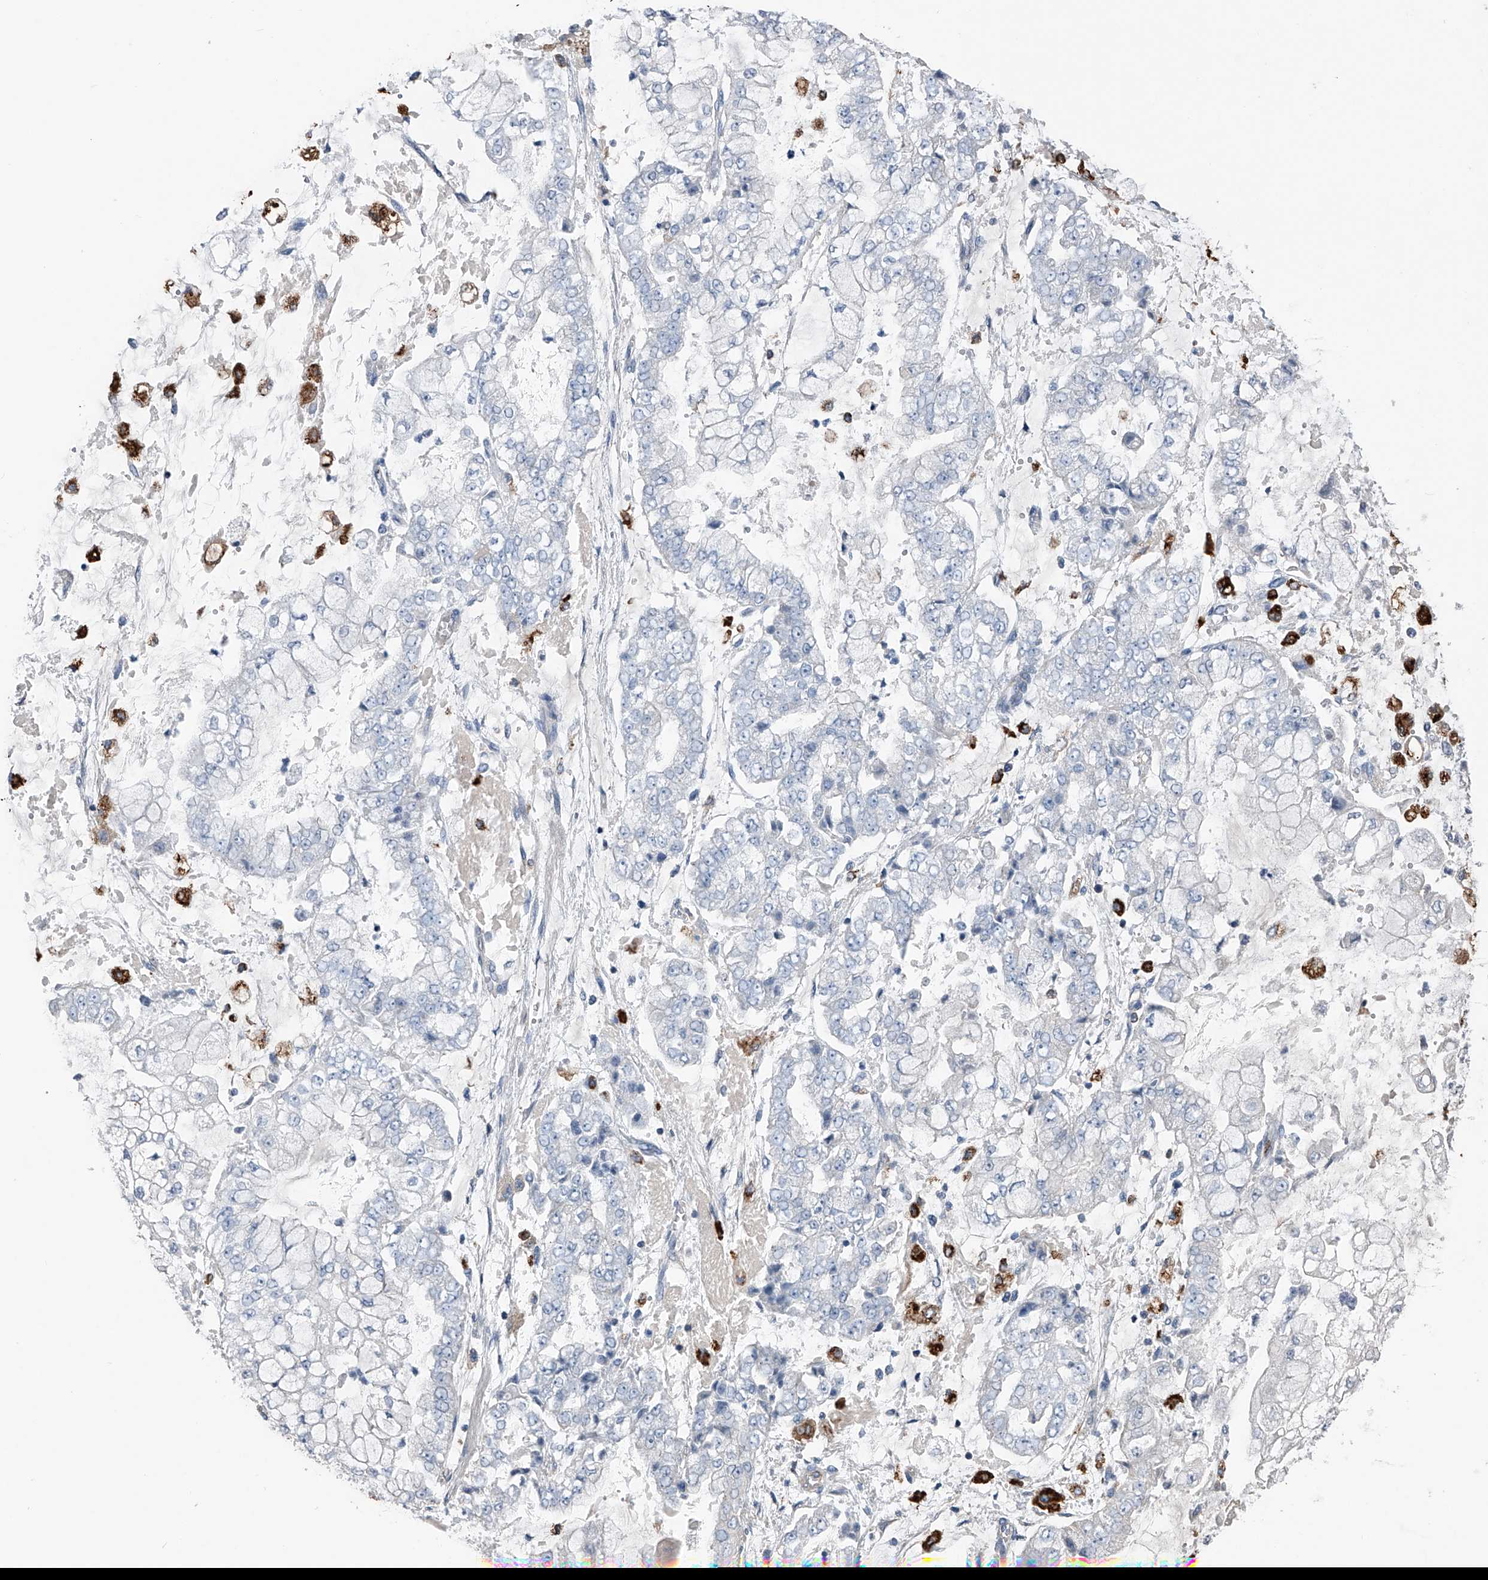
{"staining": {"intensity": "negative", "quantity": "none", "location": "none"}, "tissue": "stomach cancer", "cell_type": "Tumor cells", "image_type": "cancer", "snomed": [{"axis": "morphology", "description": "Adenocarcinoma, NOS"}, {"axis": "topography", "description": "Stomach"}], "caption": "Immunohistochemistry histopathology image of stomach cancer stained for a protein (brown), which demonstrates no positivity in tumor cells. (Stains: DAB immunohistochemistry (IHC) with hematoxylin counter stain, Microscopy: brightfield microscopy at high magnification).", "gene": "ZNF772", "patient": {"sex": "male", "age": 76}}